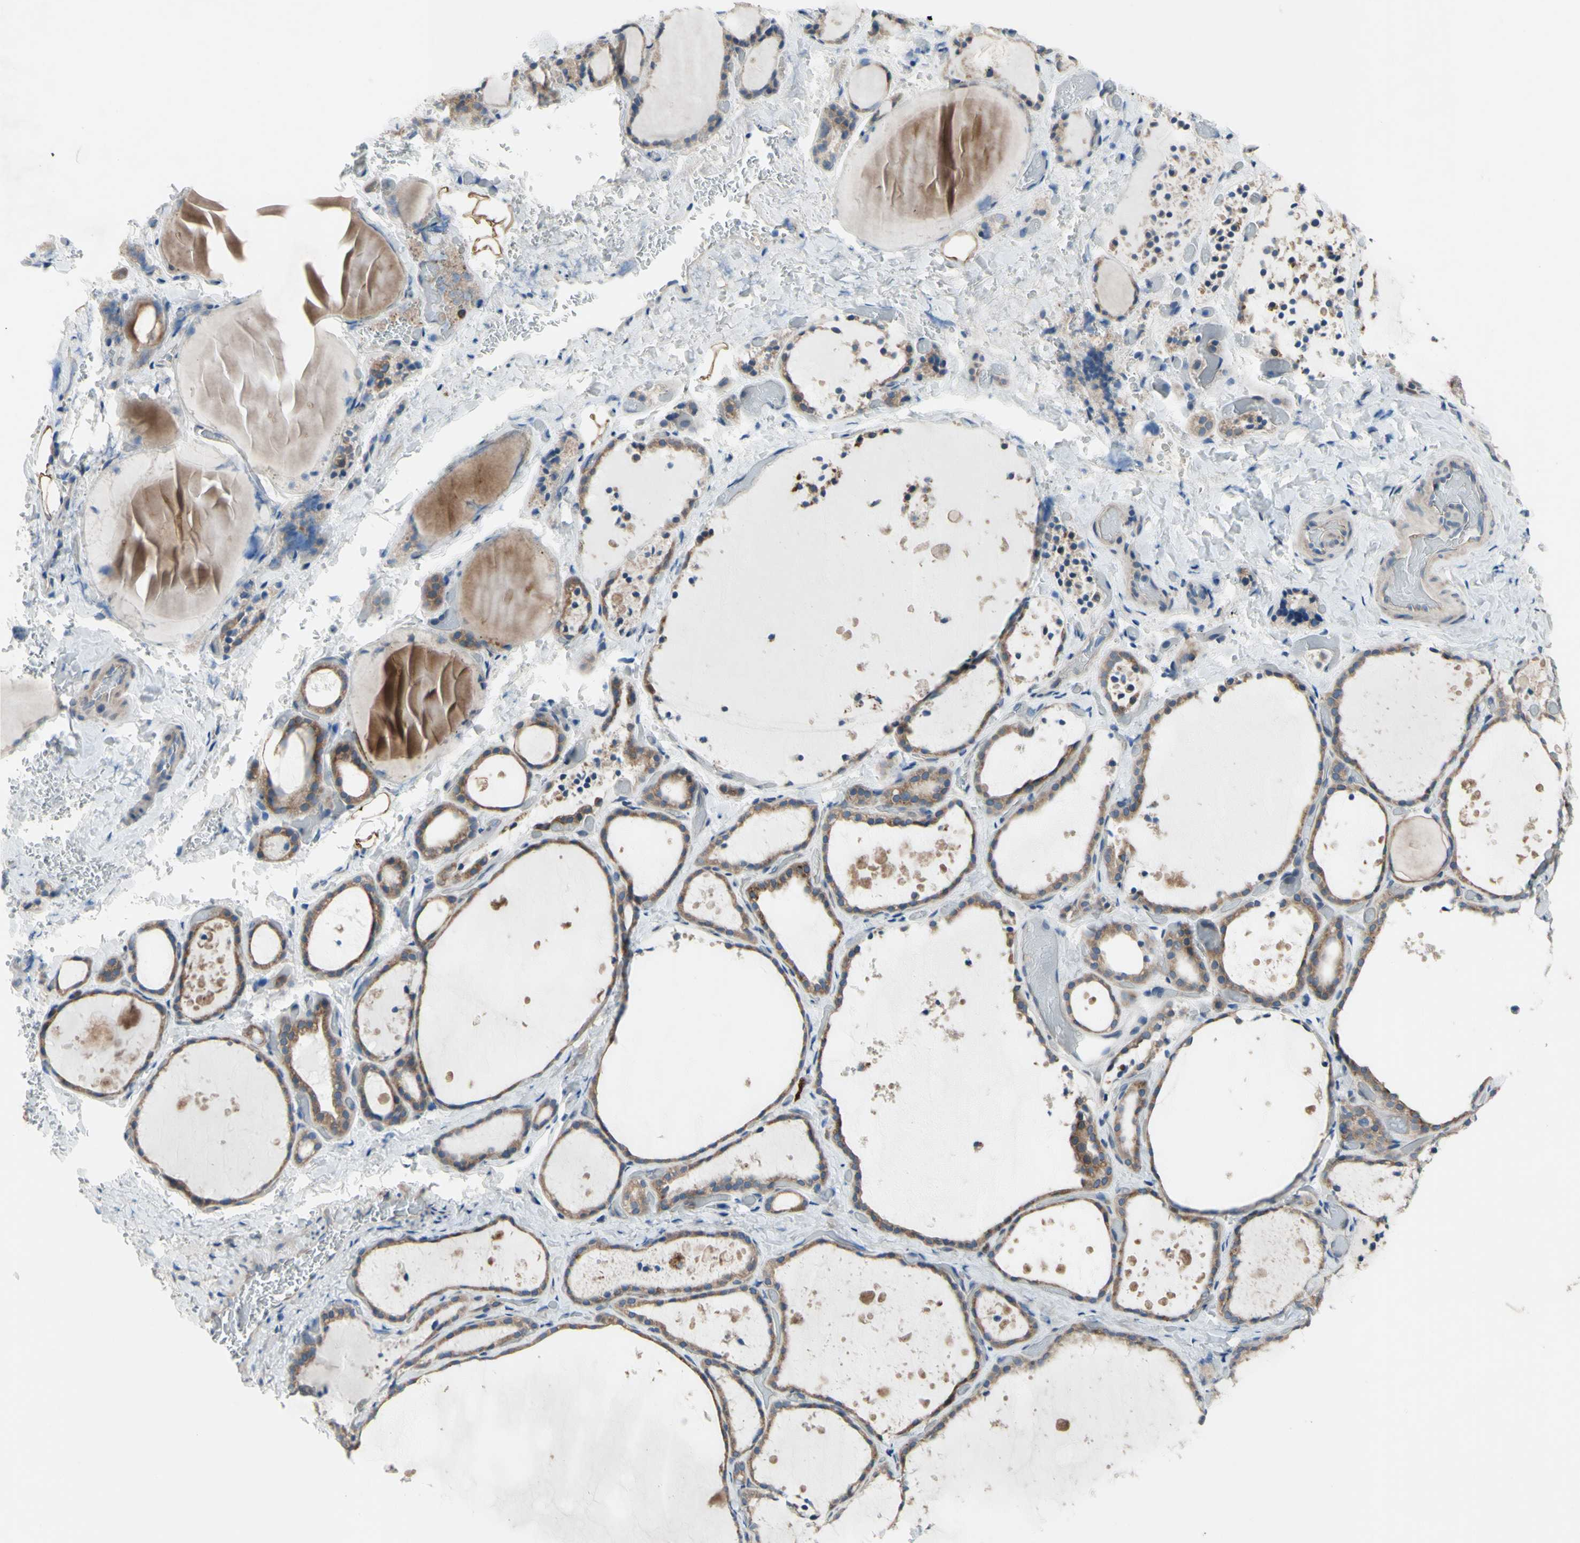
{"staining": {"intensity": "moderate", "quantity": ">75%", "location": "cytoplasmic/membranous"}, "tissue": "thyroid gland", "cell_type": "Glandular cells", "image_type": "normal", "snomed": [{"axis": "morphology", "description": "Normal tissue, NOS"}, {"axis": "topography", "description": "Thyroid gland"}], "caption": "Immunohistochemistry (IHC) (DAB) staining of benign human thyroid gland displays moderate cytoplasmic/membranous protein expression in about >75% of glandular cells.", "gene": "GRAMD2B", "patient": {"sex": "female", "age": 44}}